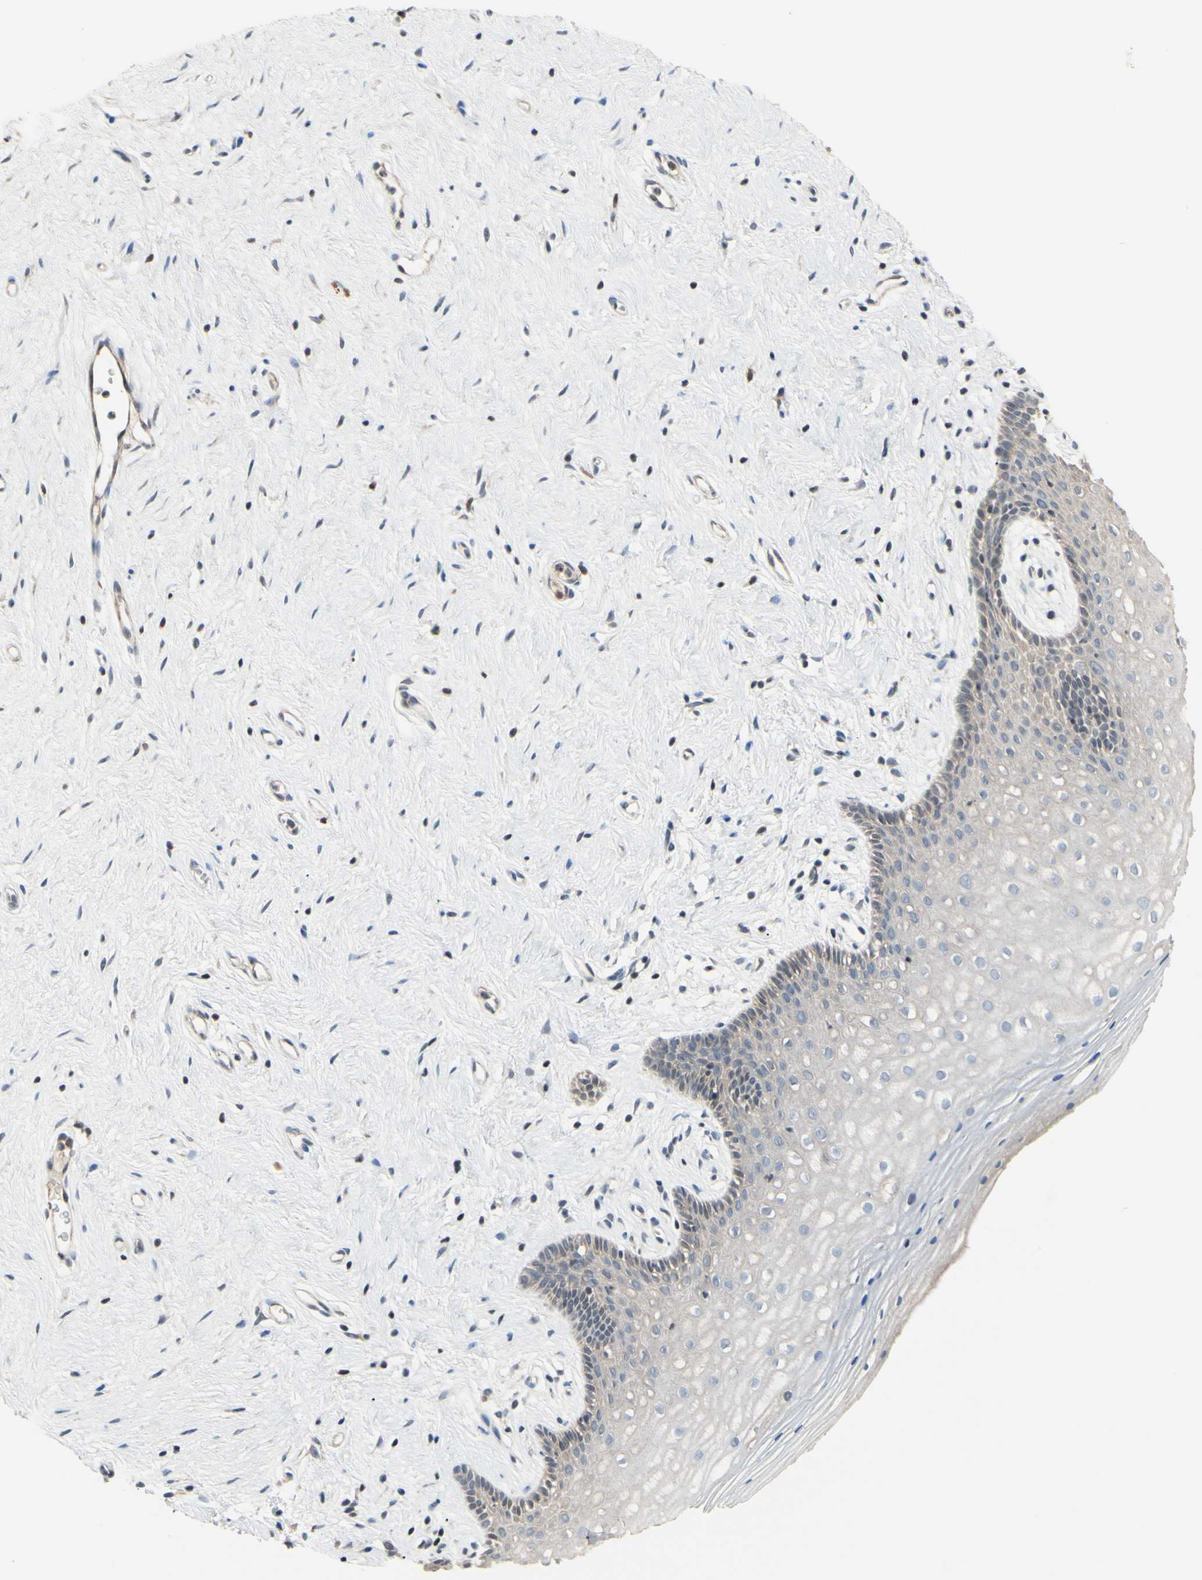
{"staining": {"intensity": "weak", "quantity": "<25%", "location": "cytoplasmic/membranous"}, "tissue": "vagina", "cell_type": "Squamous epithelial cells", "image_type": "normal", "snomed": [{"axis": "morphology", "description": "Normal tissue, NOS"}, {"axis": "topography", "description": "Vagina"}], "caption": "This is a histopathology image of IHC staining of unremarkable vagina, which shows no staining in squamous epithelial cells. The staining was performed using DAB (3,3'-diaminobenzidine) to visualize the protein expression in brown, while the nuclei were stained in blue with hematoxylin (Magnification: 20x).", "gene": "SP4", "patient": {"sex": "female", "age": 44}}